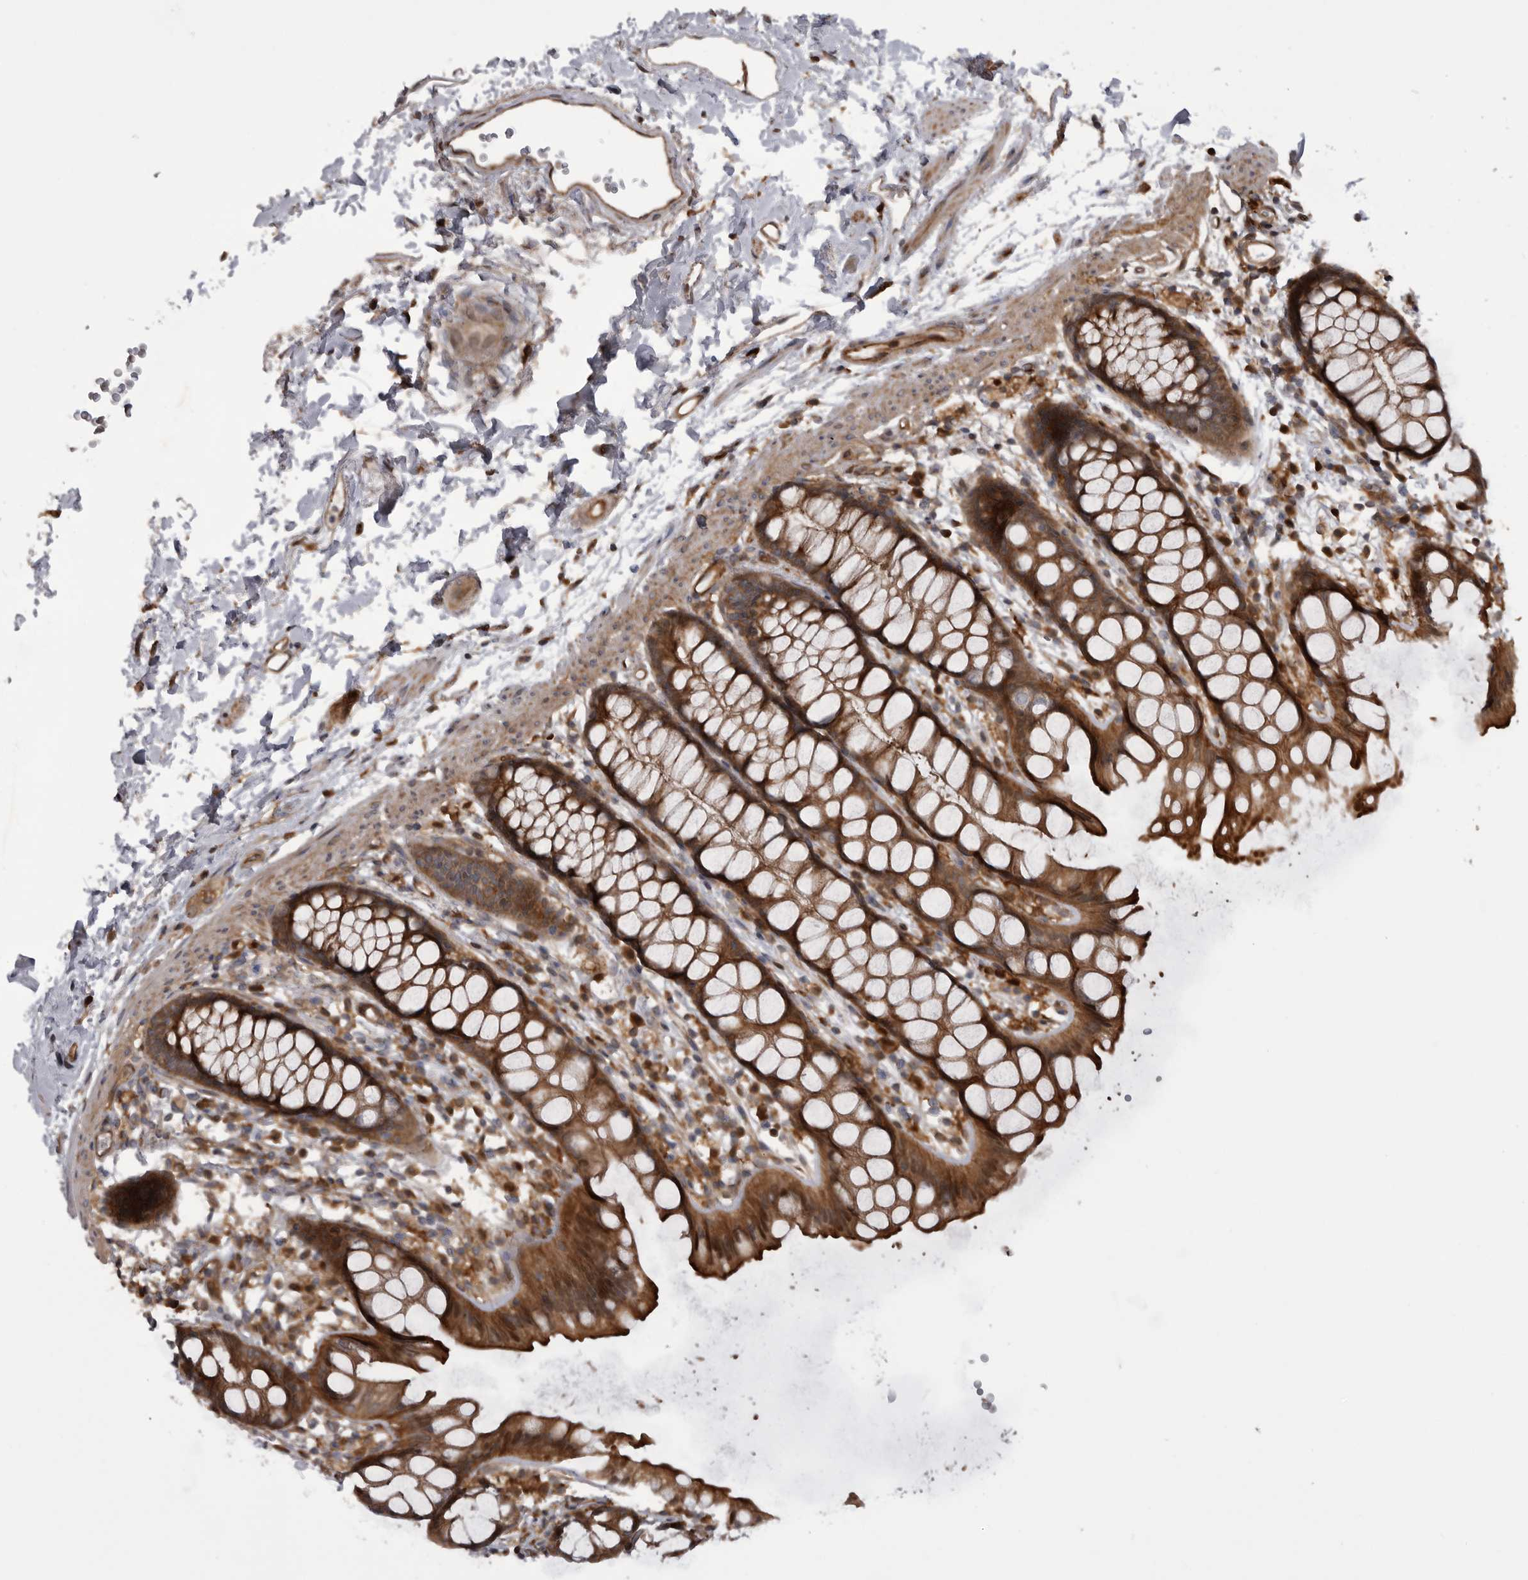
{"staining": {"intensity": "moderate", "quantity": ">75%", "location": "cytoplasmic/membranous"}, "tissue": "rectum", "cell_type": "Glandular cells", "image_type": "normal", "snomed": [{"axis": "morphology", "description": "Normal tissue, NOS"}, {"axis": "topography", "description": "Rectum"}], "caption": "High-power microscopy captured an immunohistochemistry micrograph of benign rectum, revealing moderate cytoplasmic/membranous staining in about >75% of glandular cells. (DAB (3,3'-diaminobenzidine) IHC with brightfield microscopy, high magnification).", "gene": "RAB3GAP2", "patient": {"sex": "female", "age": 65}}